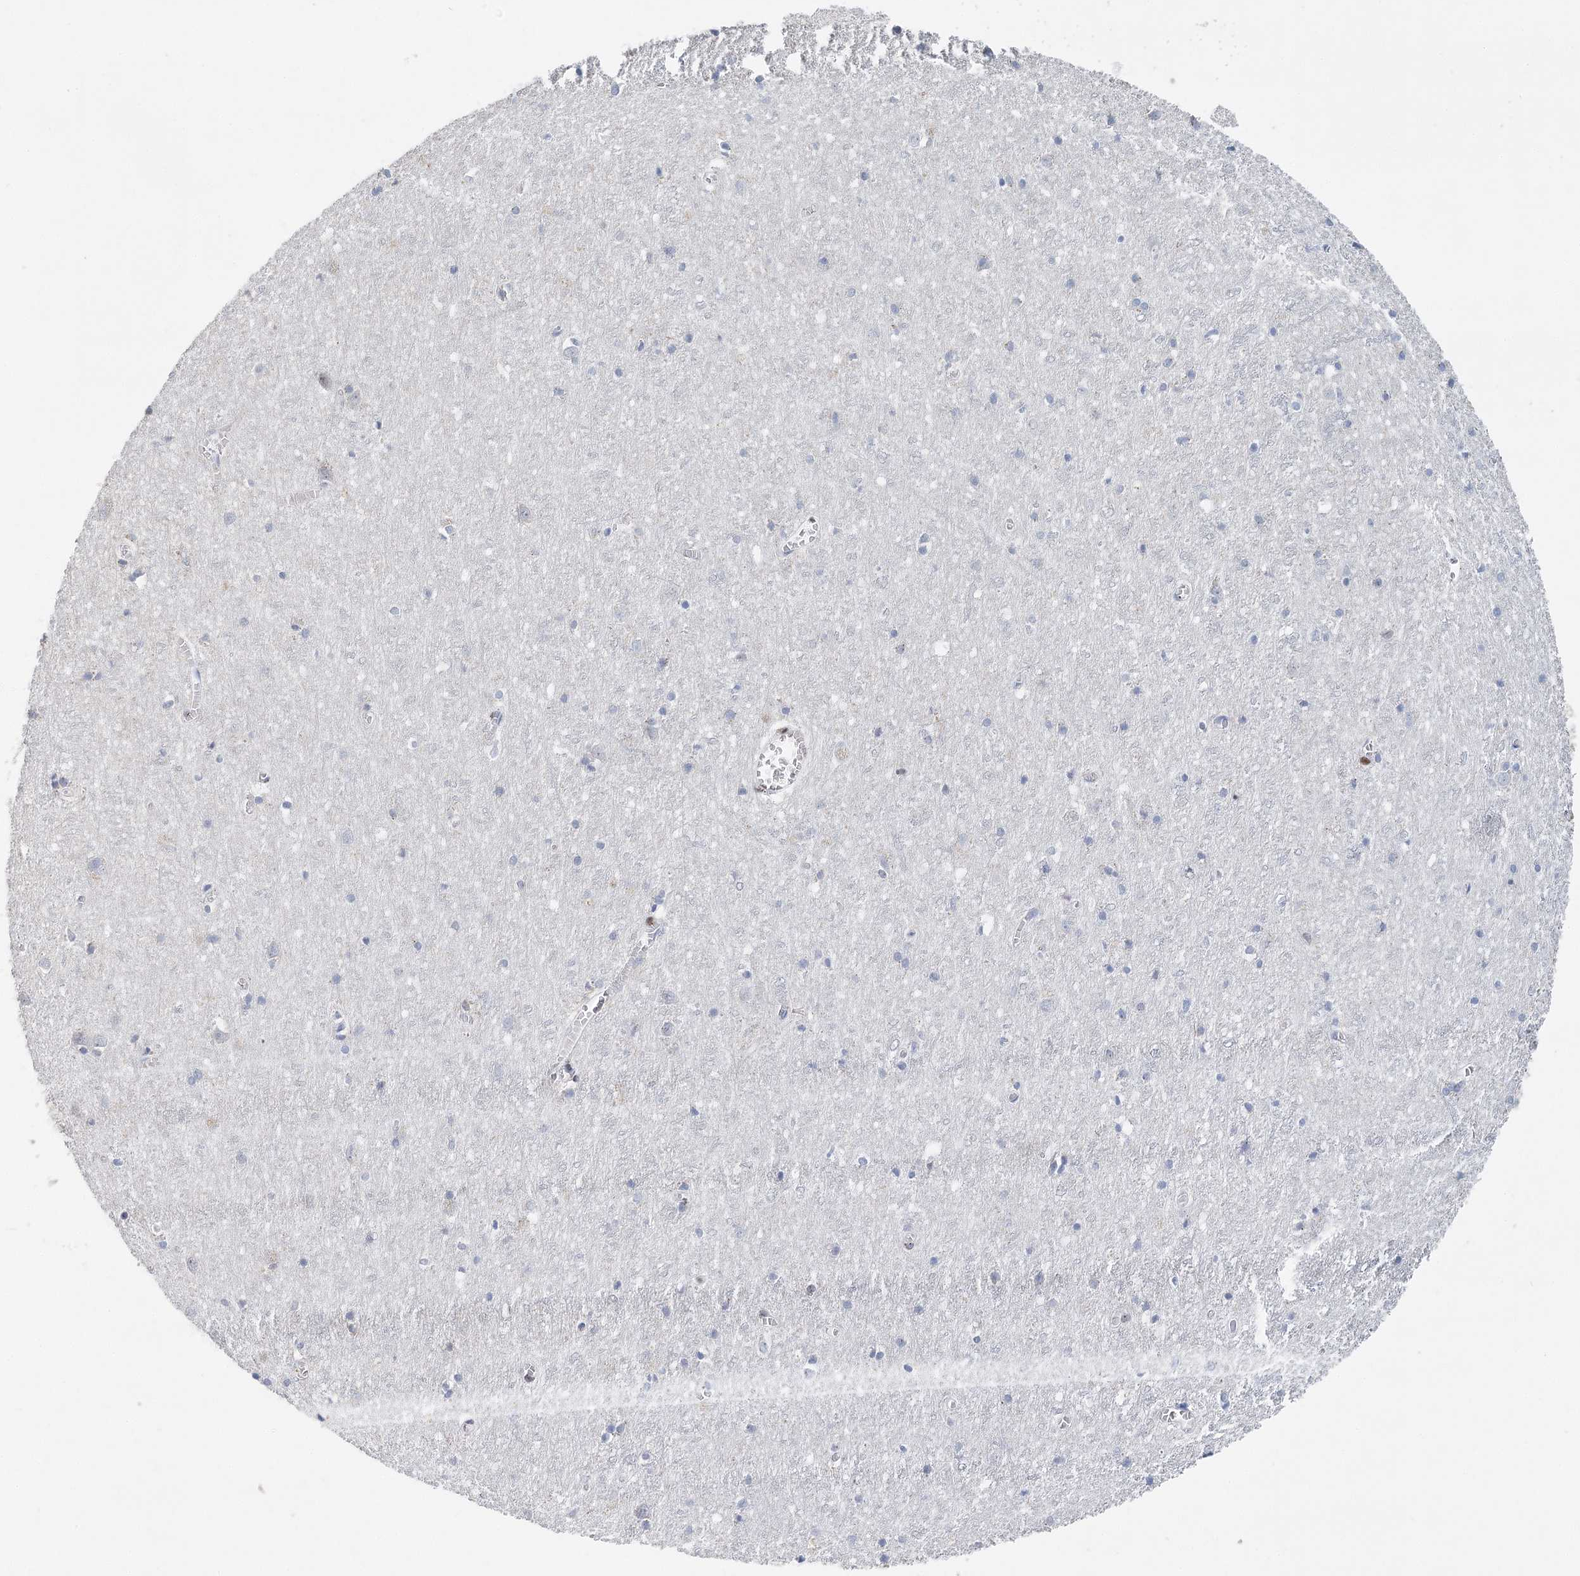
{"staining": {"intensity": "negative", "quantity": "none", "location": "none"}, "tissue": "cerebral cortex", "cell_type": "Endothelial cells", "image_type": "normal", "snomed": [{"axis": "morphology", "description": "Normal tissue, NOS"}, {"axis": "topography", "description": "Cerebral cortex"}], "caption": "IHC of normal cerebral cortex reveals no staining in endothelial cells. The staining is performed using DAB brown chromogen with nuclei counter-stained in using hematoxylin.", "gene": "CAMTA1", "patient": {"sex": "female", "age": 64}}